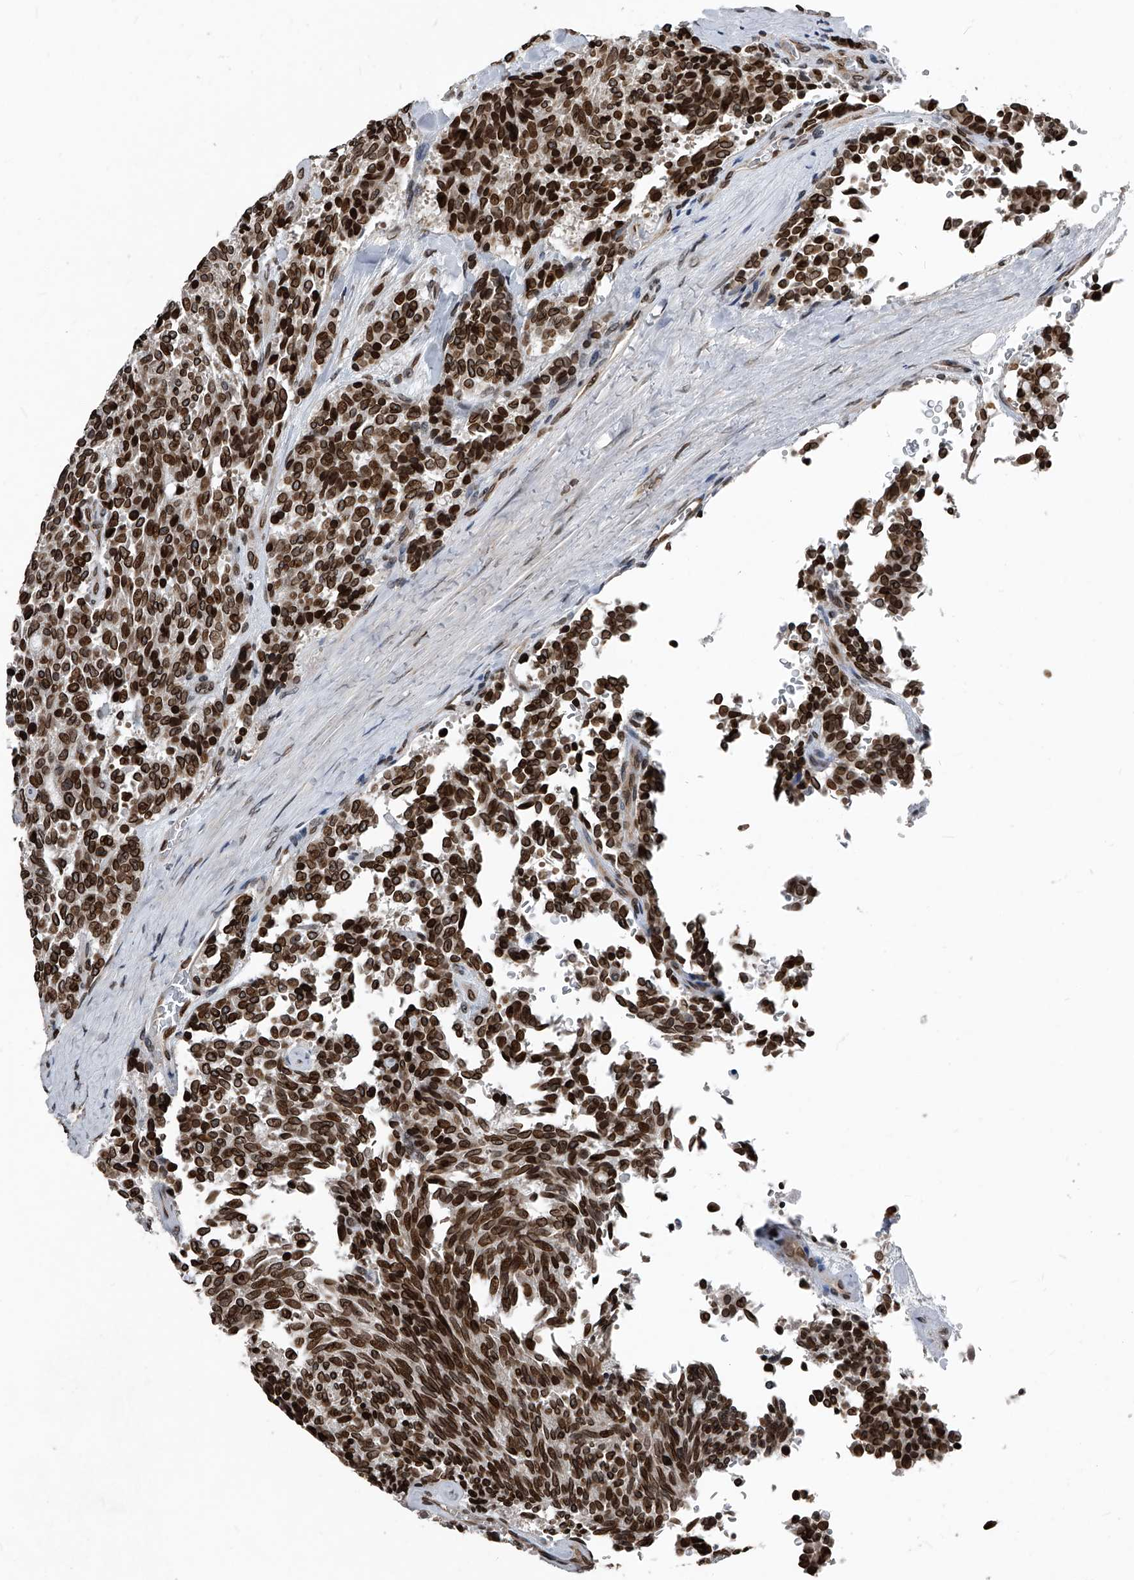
{"staining": {"intensity": "strong", "quantity": ">75%", "location": "nuclear"}, "tissue": "carcinoid", "cell_type": "Tumor cells", "image_type": "cancer", "snomed": [{"axis": "morphology", "description": "Carcinoid, malignant, NOS"}, {"axis": "topography", "description": "Pancreas"}], "caption": "An immunohistochemistry (IHC) image of neoplastic tissue is shown. Protein staining in brown labels strong nuclear positivity in carcinoid within tumor cells. (Brightfield microscopy of DAB IHC at high magnification).", "gene": "PHF20", "patient": {"sex": "female", "age": 54}}